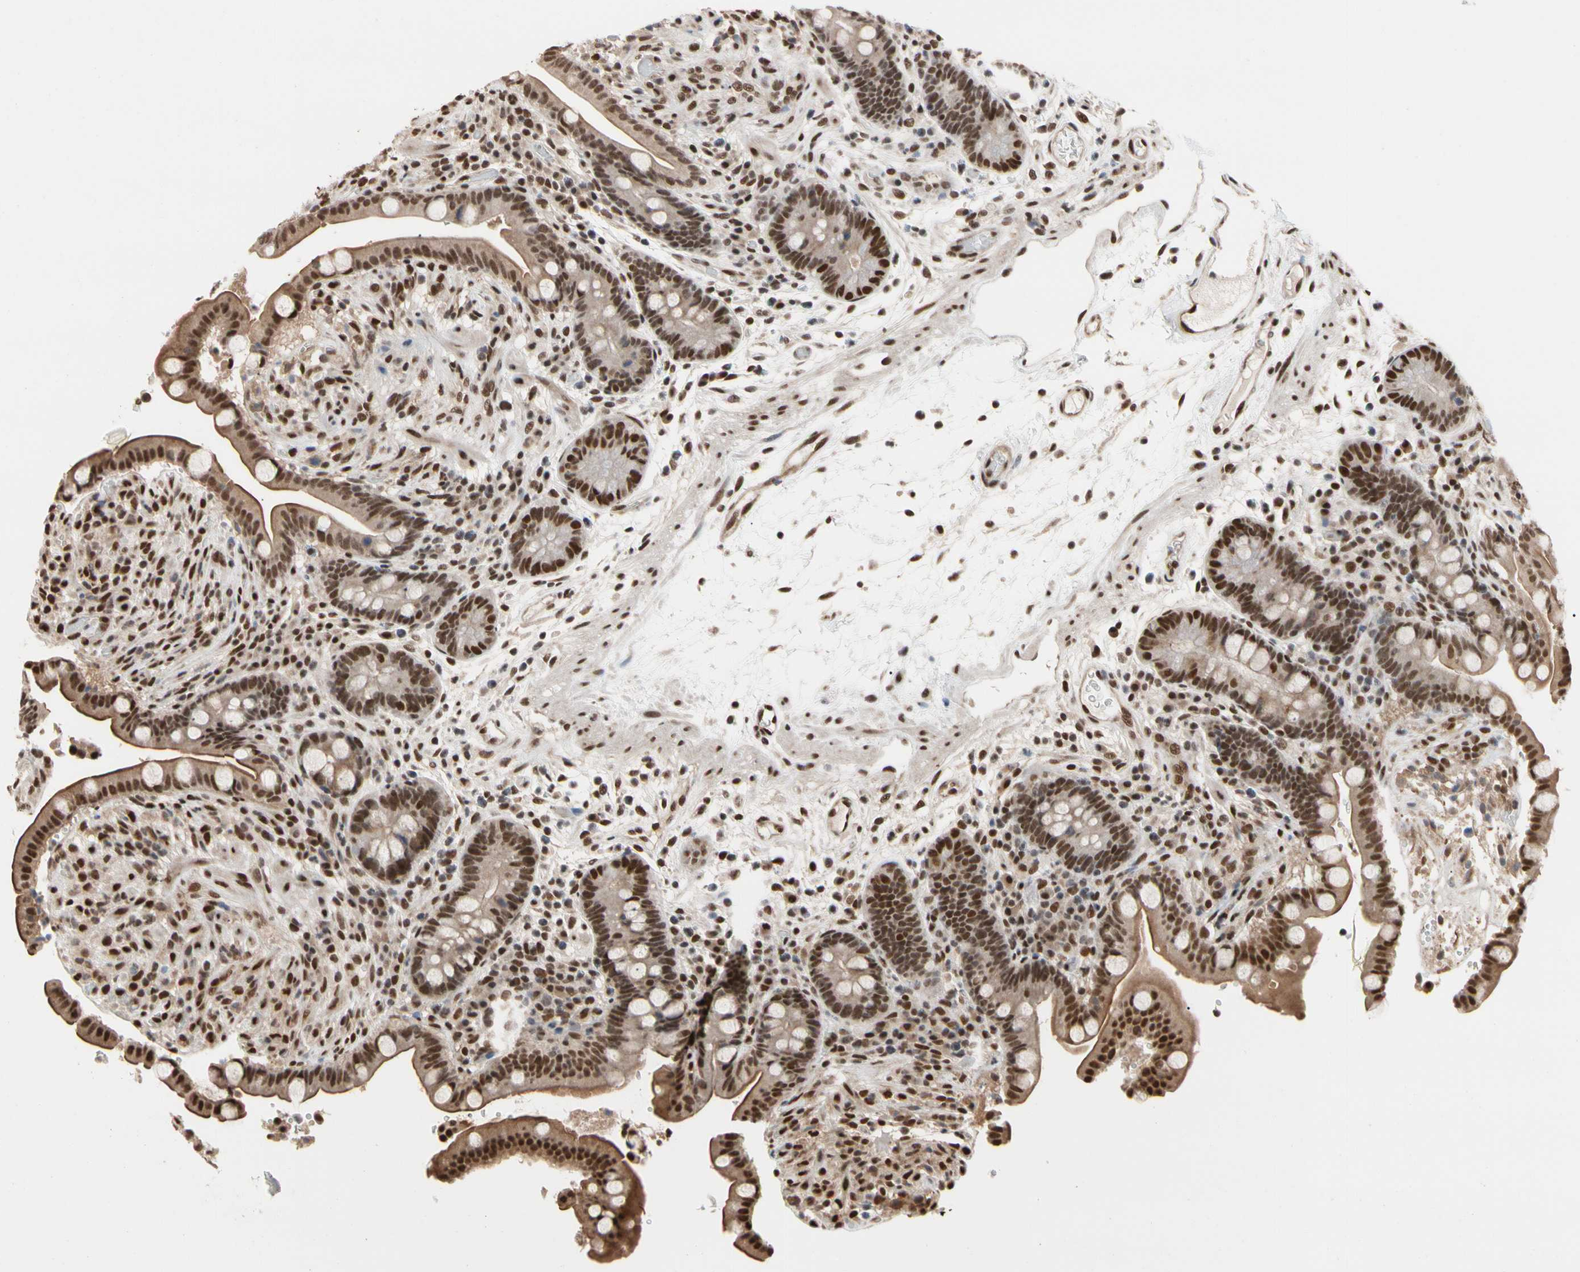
{"staining": {"intensity": "moderate", "quantity": ">75%", "location": "nuclear"}, "tissue": "colon", "cell_type": "Endothelial cells", "image_type": "normal", "snomed": [{"axis": "morphology", "description": "Normal tissue, NOS"}, {"axis": "topography", "description": "Colon"}], "caption": "Colon was stained to show a protein in brown. There is medium levels of moderate nuclear expression in approximately >75% of endothelial cells.", "gene": "FAM98B", "patient": {"sex": "male", "age": 73}}